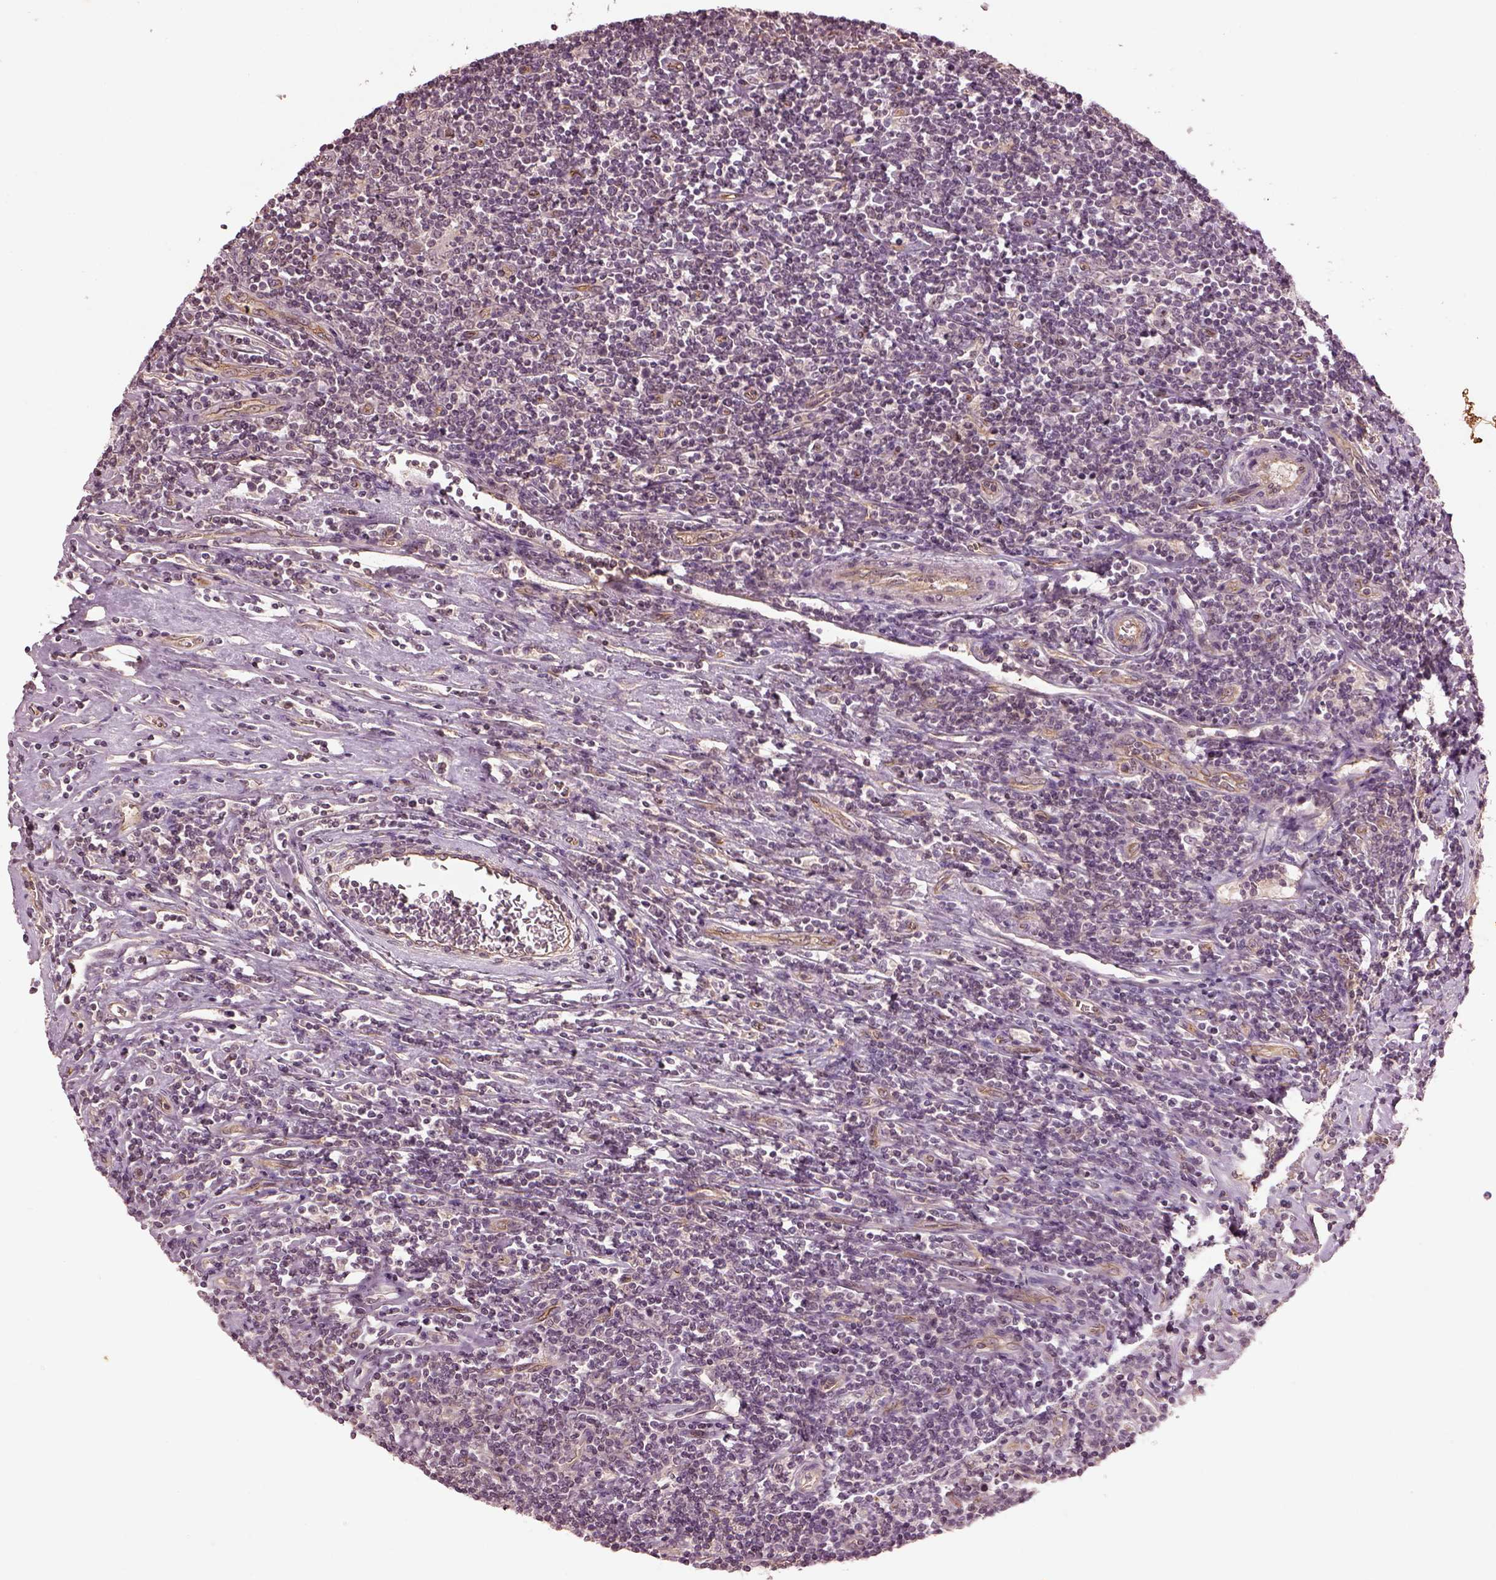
{"staining": {"intensity": "negative", "quantity": "none", "location": "none"}, "tissue": "lymphoma", "cell_type": "Tumor cells", "image_type": "cancer", "snomed": [{"axis": "morphology", "description": "Hodgkin's disease, NOS"}, {"axis": "topography", "description": "Lymph node"}], "caption": "This image is of Hodgkin's disease stained with immunohistochemistry (IHC) to label a protein in brown with the nuclei are counter-stained blue. There is no staining in tumor cells.", "gene": "GNRH1", "patient": {"sex": "male", "age": 40}}